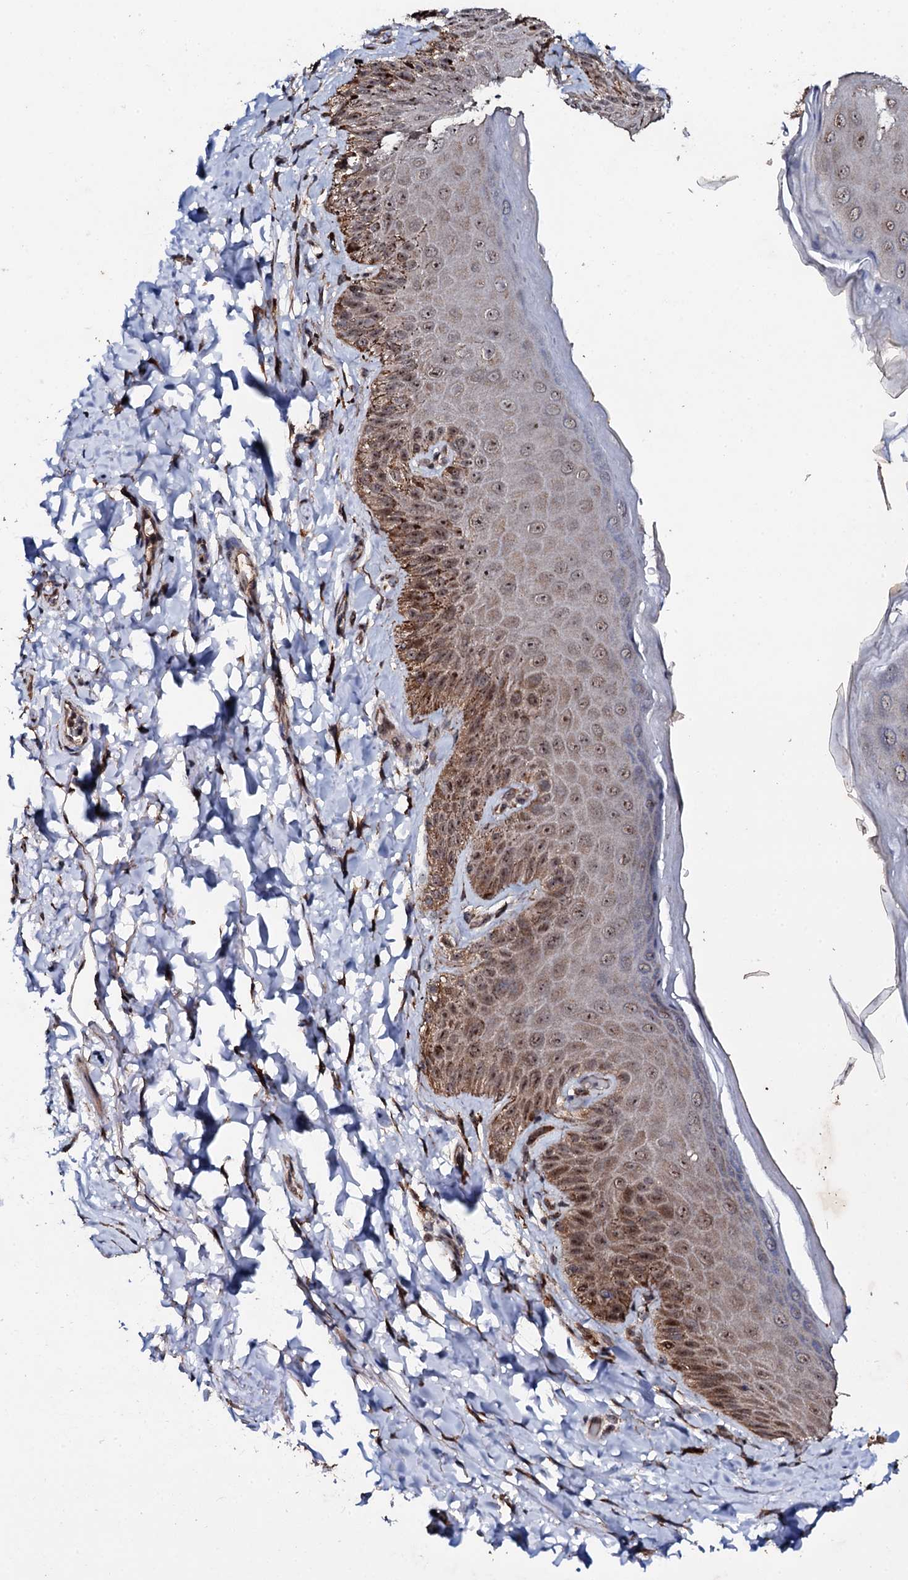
{"staining": {"intensity": "moderate", "quantity": ">75%", "location": "cytoplasmic/membranous,nuclear"}, "tissue": "skin", "cell_type": "Epidermal cells", "image_type": "normal", "snomed": [{"axis": "morphology", "description": "Normal tissue, NOS"}, {"axis": "topography", "description": "Anal"}], "caption": "Immunohistochemical staining of normal skin shows moderate cytoplasmic/membranous,nuclear protein staining in approximately >75% of epidermal cells. The staining was performed using DAB, with brown indicating positive protein expression. Nuclei are stained blue with hematoxylin.", "gene": "FAM111A", "patient": {"sex": "male", "age": 44}}